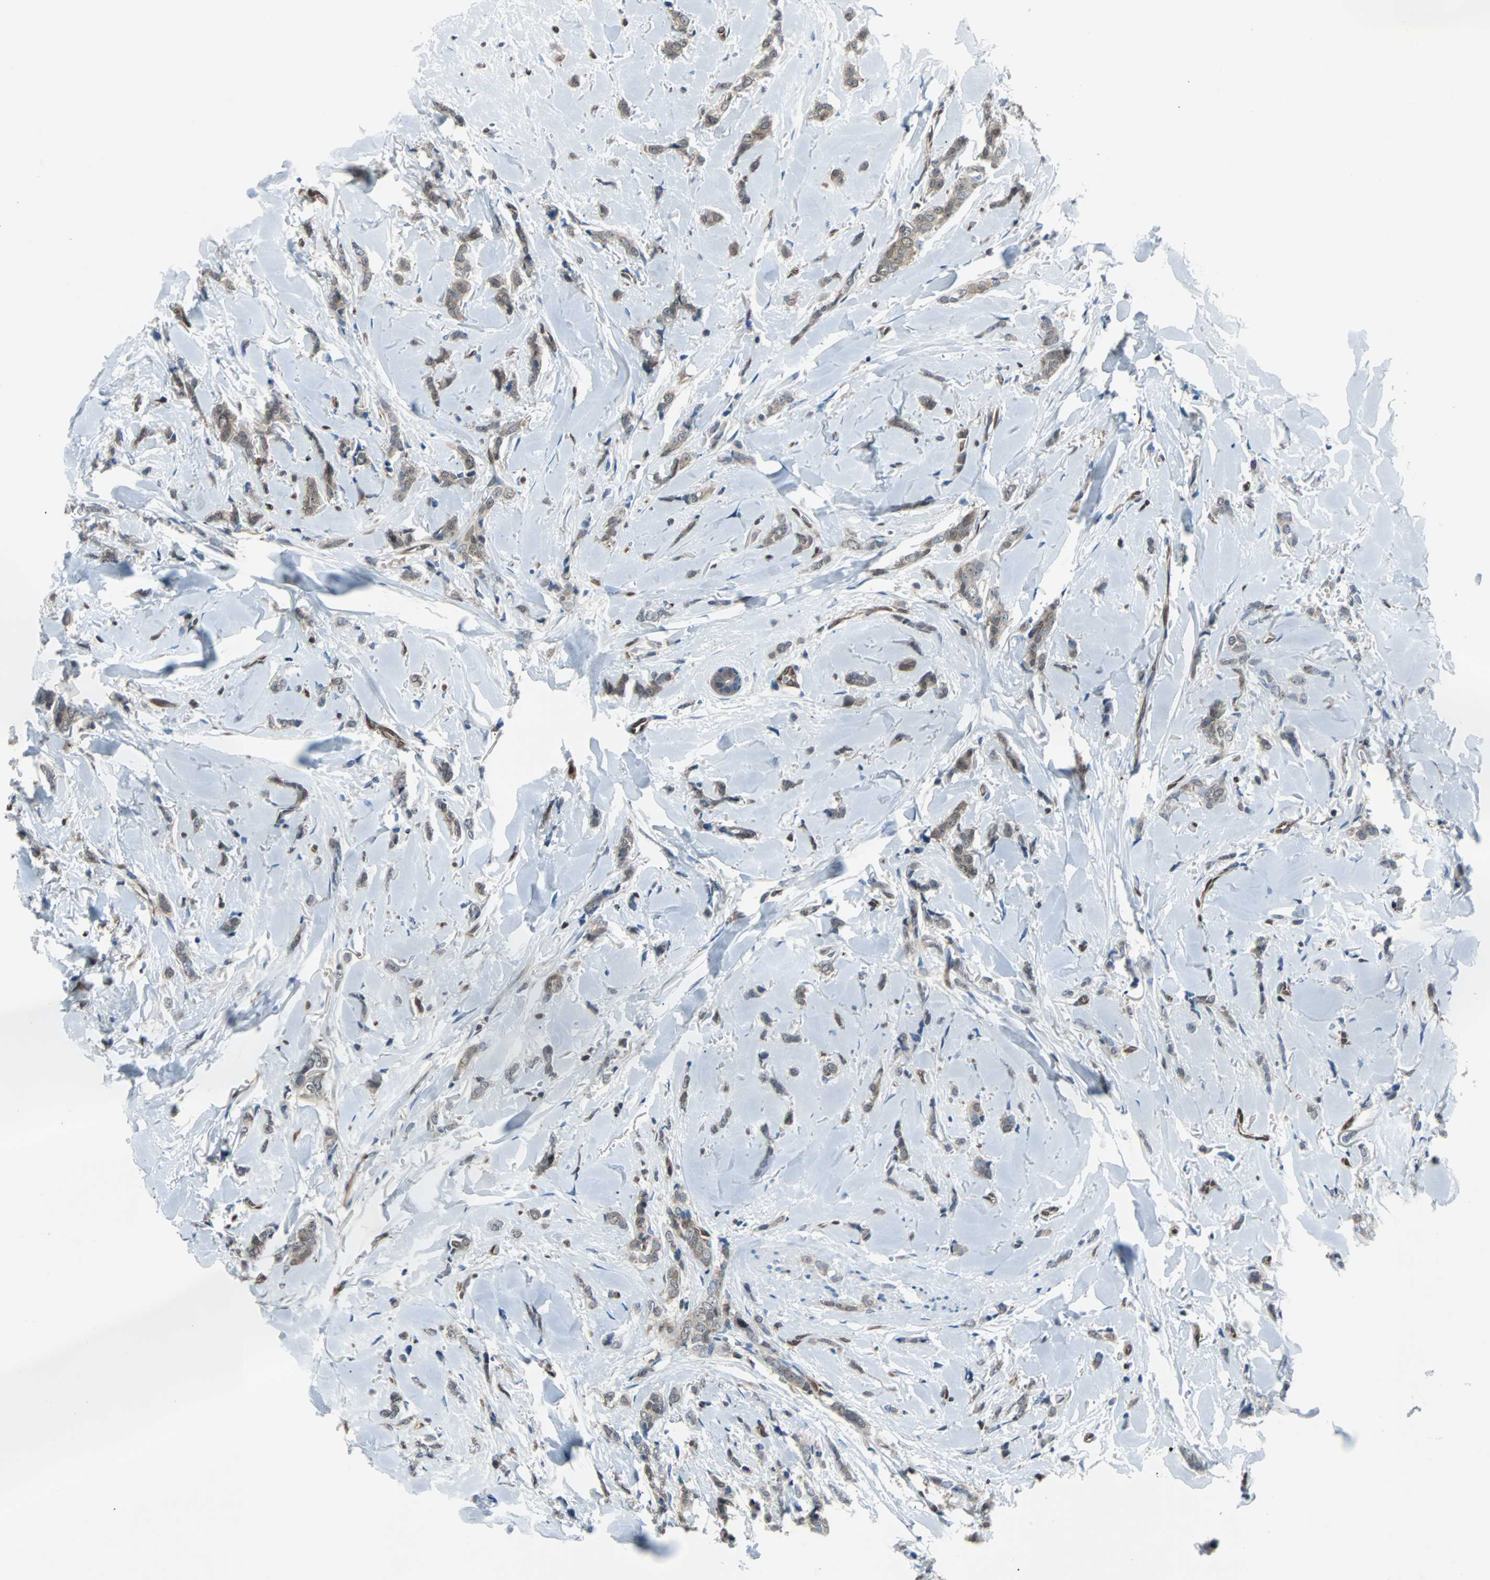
{"staining": {"intensity": "weak", "quantity": ">75%", "location": "cytoplasmic/membranous"}, "tissue": "breast cancer", "cell_type": "Tumor cells", "image_type": "cancer", "snomed": [{"axis": "morphology", "description": "Lobular carcinoma"}, {"axis": "topography", "description": "Skin"}, {"axis": "topography", "description": "Breast"}], "caption": "The photomicrograph shows immunohistochemical staining of breast lobular carcinoma. There is weak cytoplasmic/membranous expression is identified in approximately >75% of tumor cells.", "gene": "MAP2K6", "patient": {"sex": "female", "age": 46}}